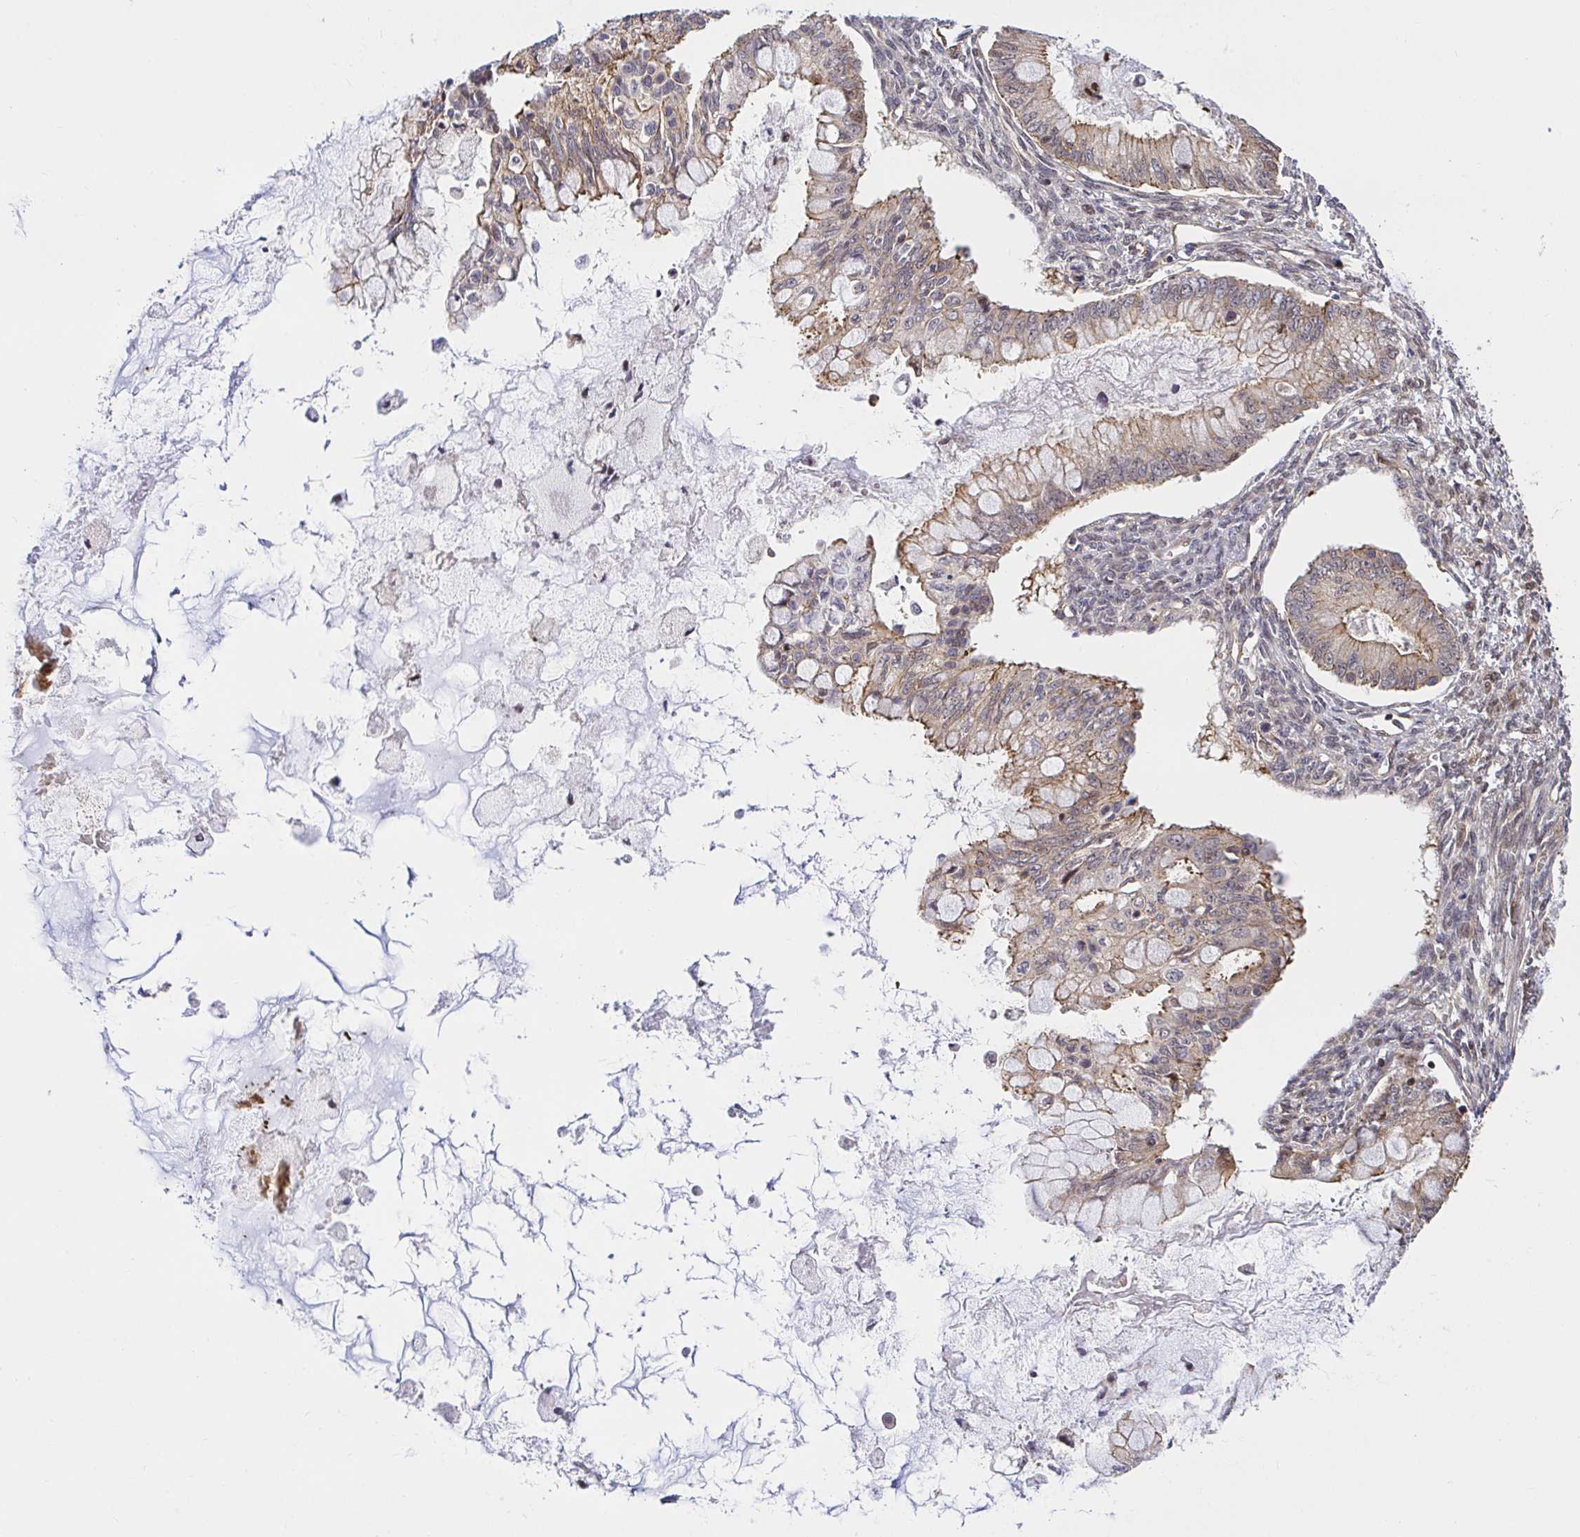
{"staining": {"intensity": "weak", "quantity": "25%-75%", "location": "cytoplasmic/membranous"}, "tissue": "ovarian cancer", "cell_type": "Tumor cells", "image_type": "cancer", "snomed": [{"axis": "morphology", "description": "Cystadenocarcinoma, mucinous, NOS"}, {"axis": "topography", "description": "Ovary"}], "caption": "Weak cytoplasmic/membranous positivity is present in approximately 25%-75% of tumor cells in ovarian cancer.", "gene": "TRIM55", "patient": {"sex": "female", "age": 34}}